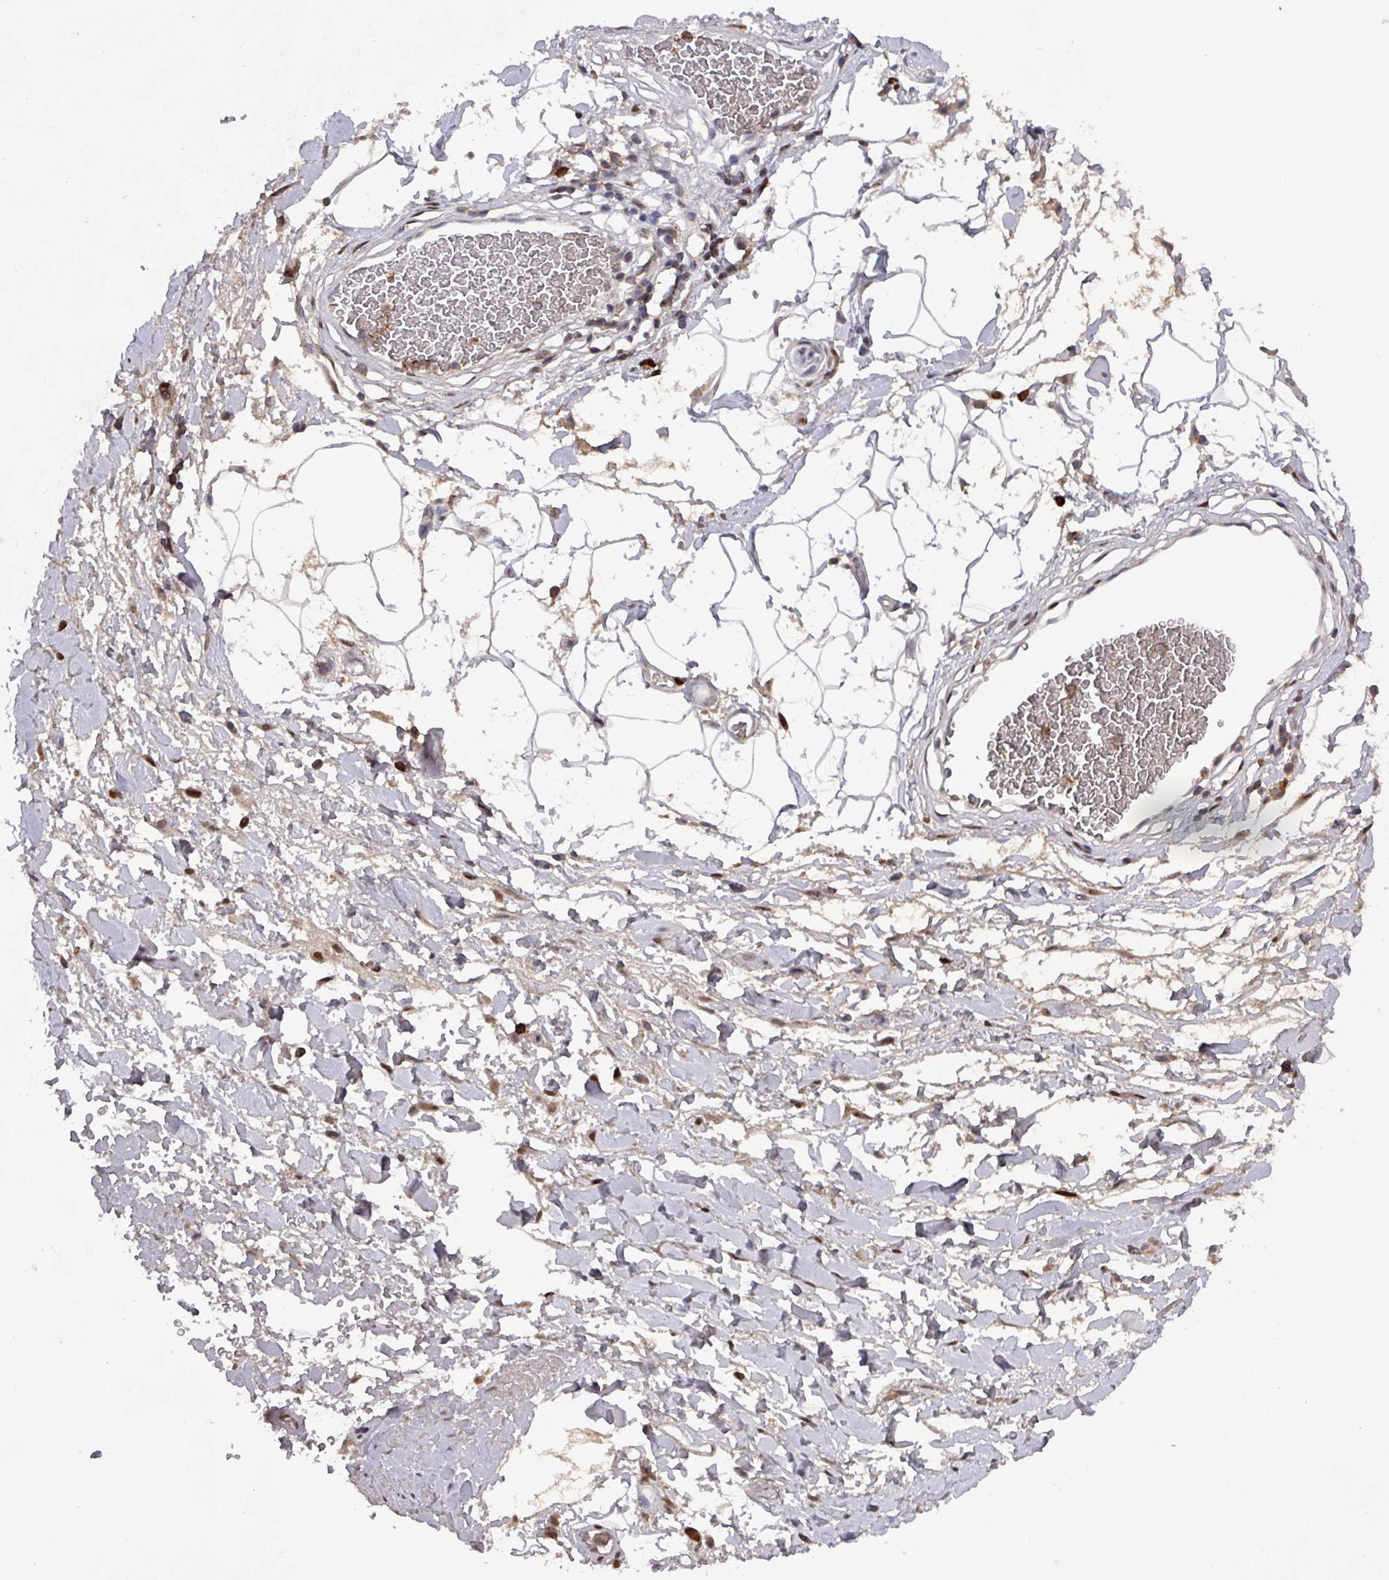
{"staining": {"intensity": "moderate", "quantity": "25%-75%", "location": "cytoplasmic/membranous,nuclear"}, "tissue": "adipose tissue", "cell_type": "Adipocytes", "image_type": "normal", "snomed": [{"axis": "morphology", "description": "Normal tissue, NOS"}, {"axis": "morphology", "description": "Adenocarcinoma, NOS"}, {"axis": "topography", "description": "Rectum"}, {"axis": "topography", "description": "Vagina"}, {"axis": "topography", "description": "Peripheral nerve tissue"}], "caption": "An IHC micrograph of unremarkable tissue is shown. Protein staining in brown highlights moderate cytoplasmic/membranous,nuclear positivity in adipose tissue within adipocytes.", "gene": "PRRX1", "patient": {"sex": "female", "age": 71}}